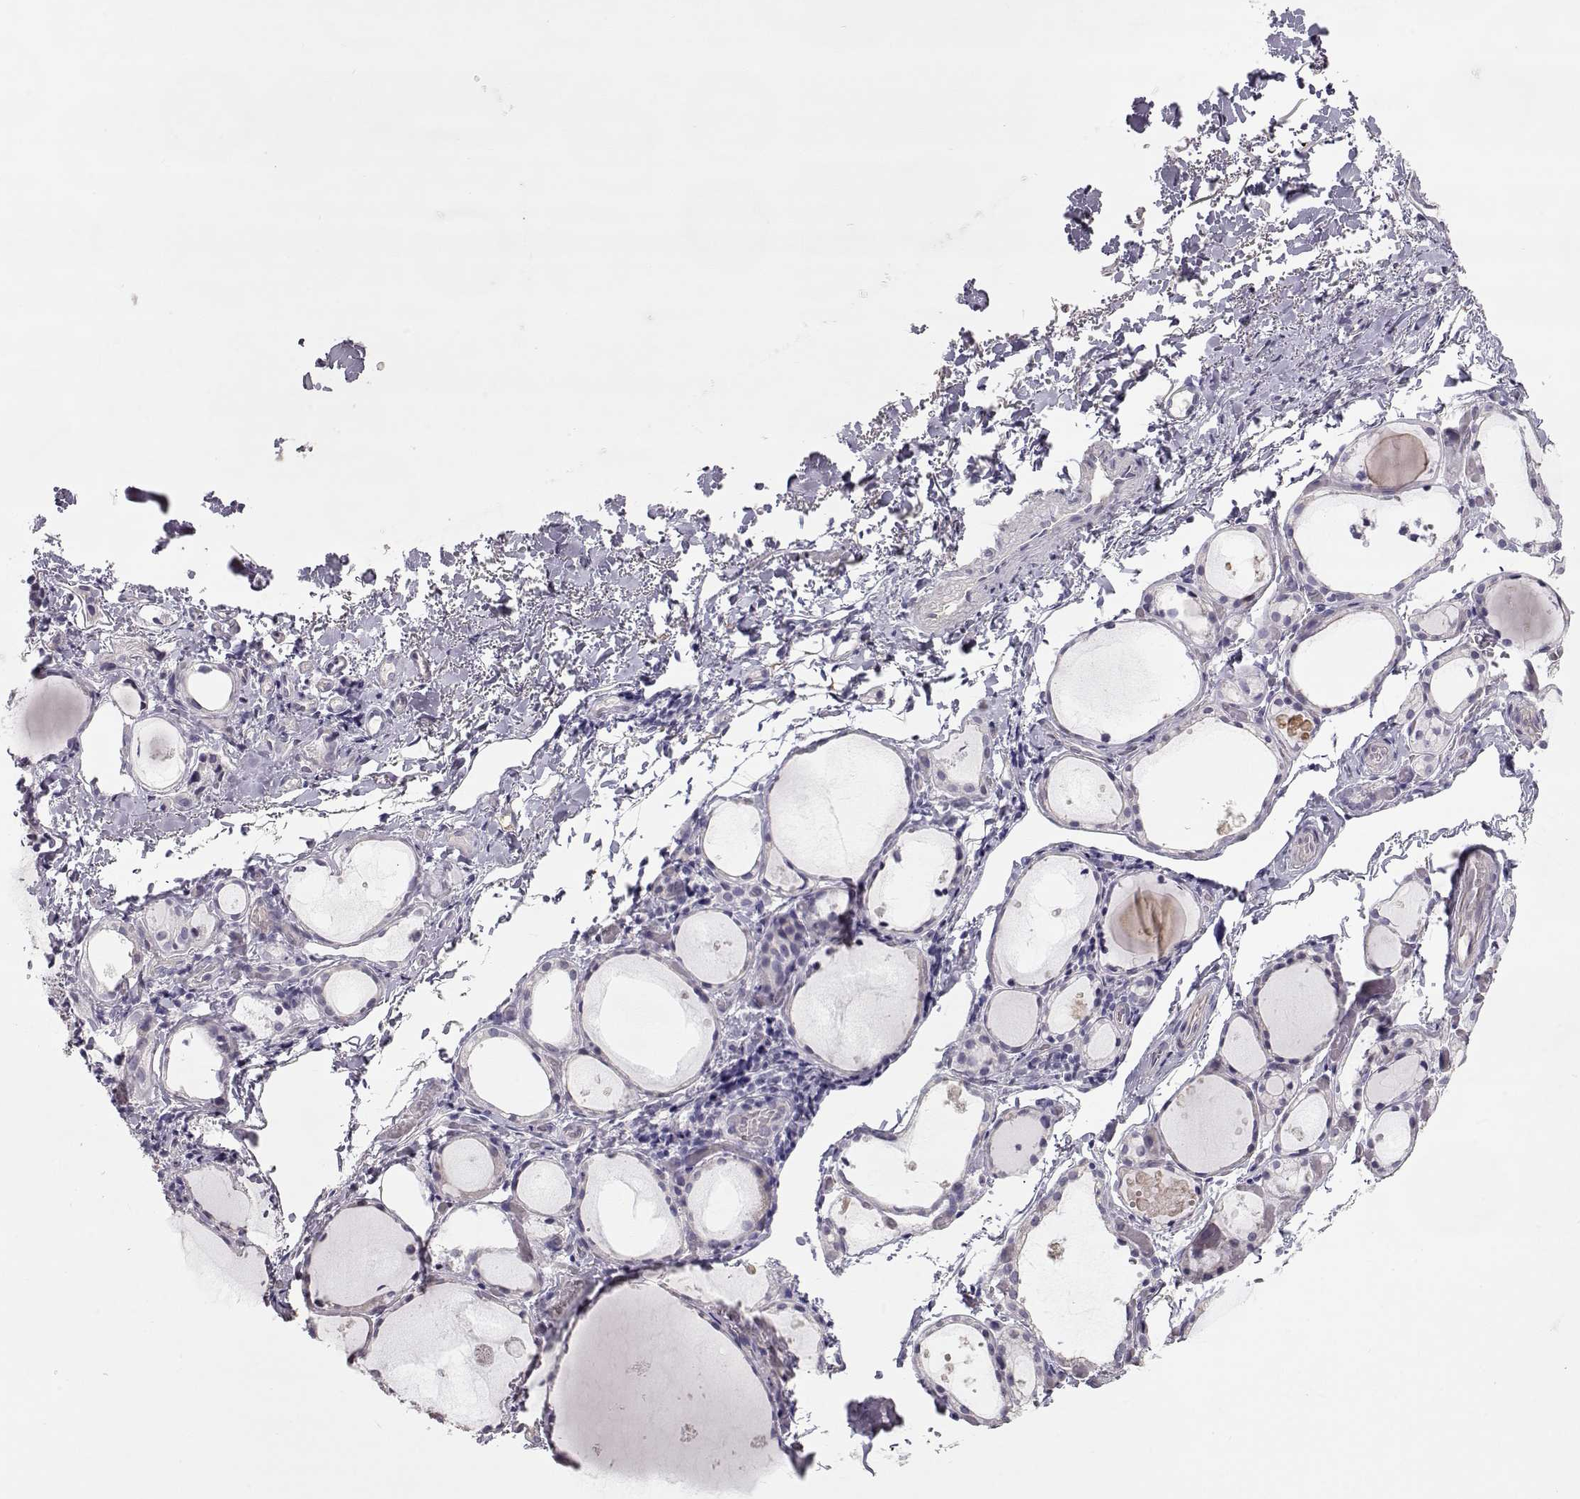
{"staining": {"intensity": "negative", "quantity": "none", "location": "none"}, "tissue": "thyroid gland", "cell_type": "Glandular cells", "image_type": "normal", "snomed": [{"axis": "morphology", "description": "Normal tissue, NOS"}, {"axis": "topography", "description": "Thyroid gland"}], "caption": "An immunohistochemistry (IHC) photomicrograph of normal thyroid gland is shown. There is no staining in glandular cells of thyroid gland.", "gene": "SLC18A1", "patient": {"sex": "male", "age": 68}}